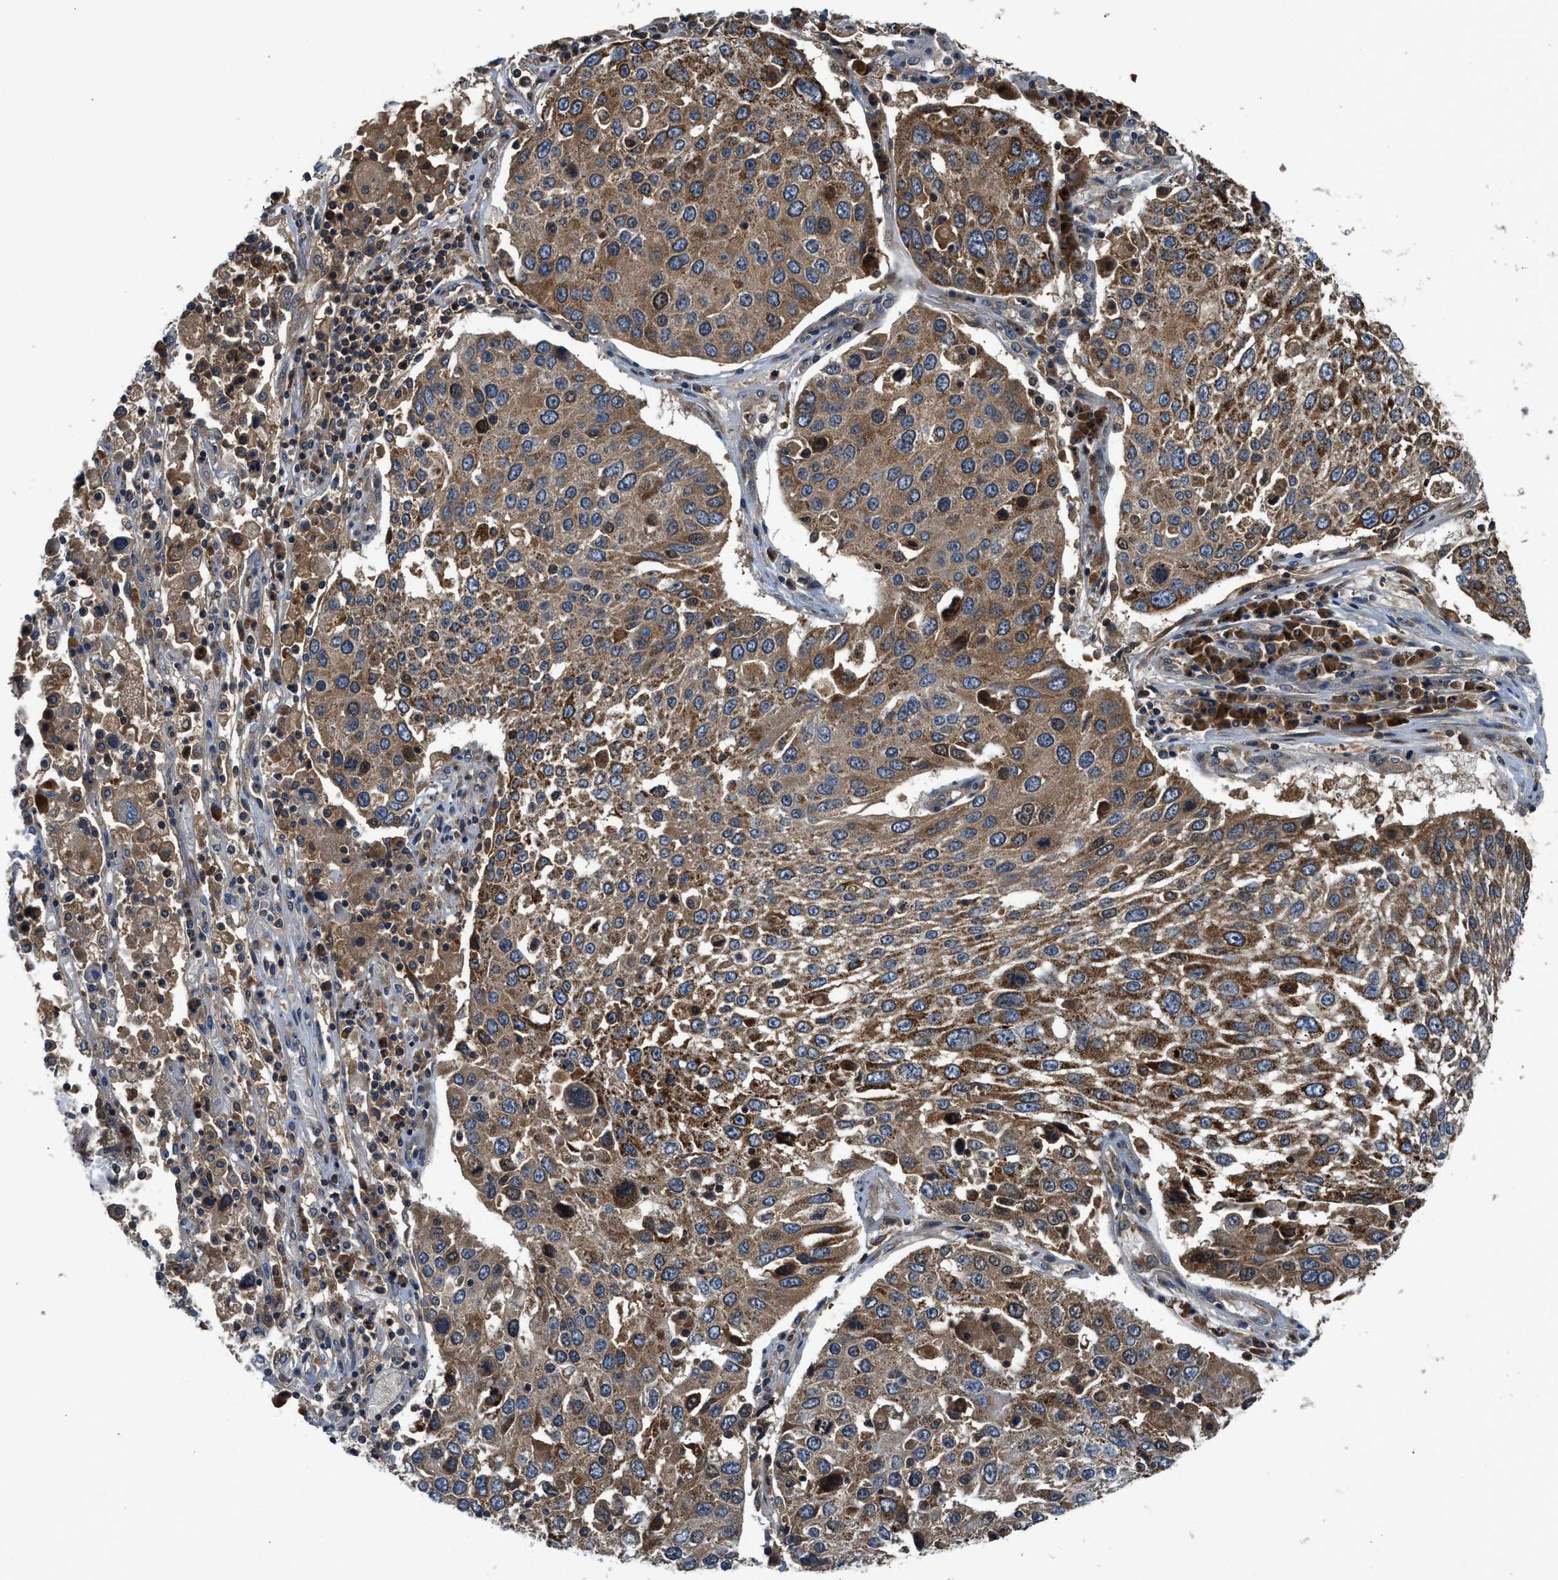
{"staining": {"intensity": "moderate", "quantity": ">75%", "location": "cytoplasmic/membranous"}, "tissue": "lung cancer", "cell_type": "Tumor cells", "image_type": "cancer", "snomed": [{"axis": "morphology", "description": "Squamous cell carcinoma, NOS"}, {"axis": "topography", "description": "Lung"}], "caption": "This image displays immunohistochemistry staining of human lung cancer (squamous cell carcinoma), with medium moderate cytoplasmic/membranous expression in about >75% of tumor cells.", "gene": "PAFAH2", "patient": {"sex": "male", "age": 65}}